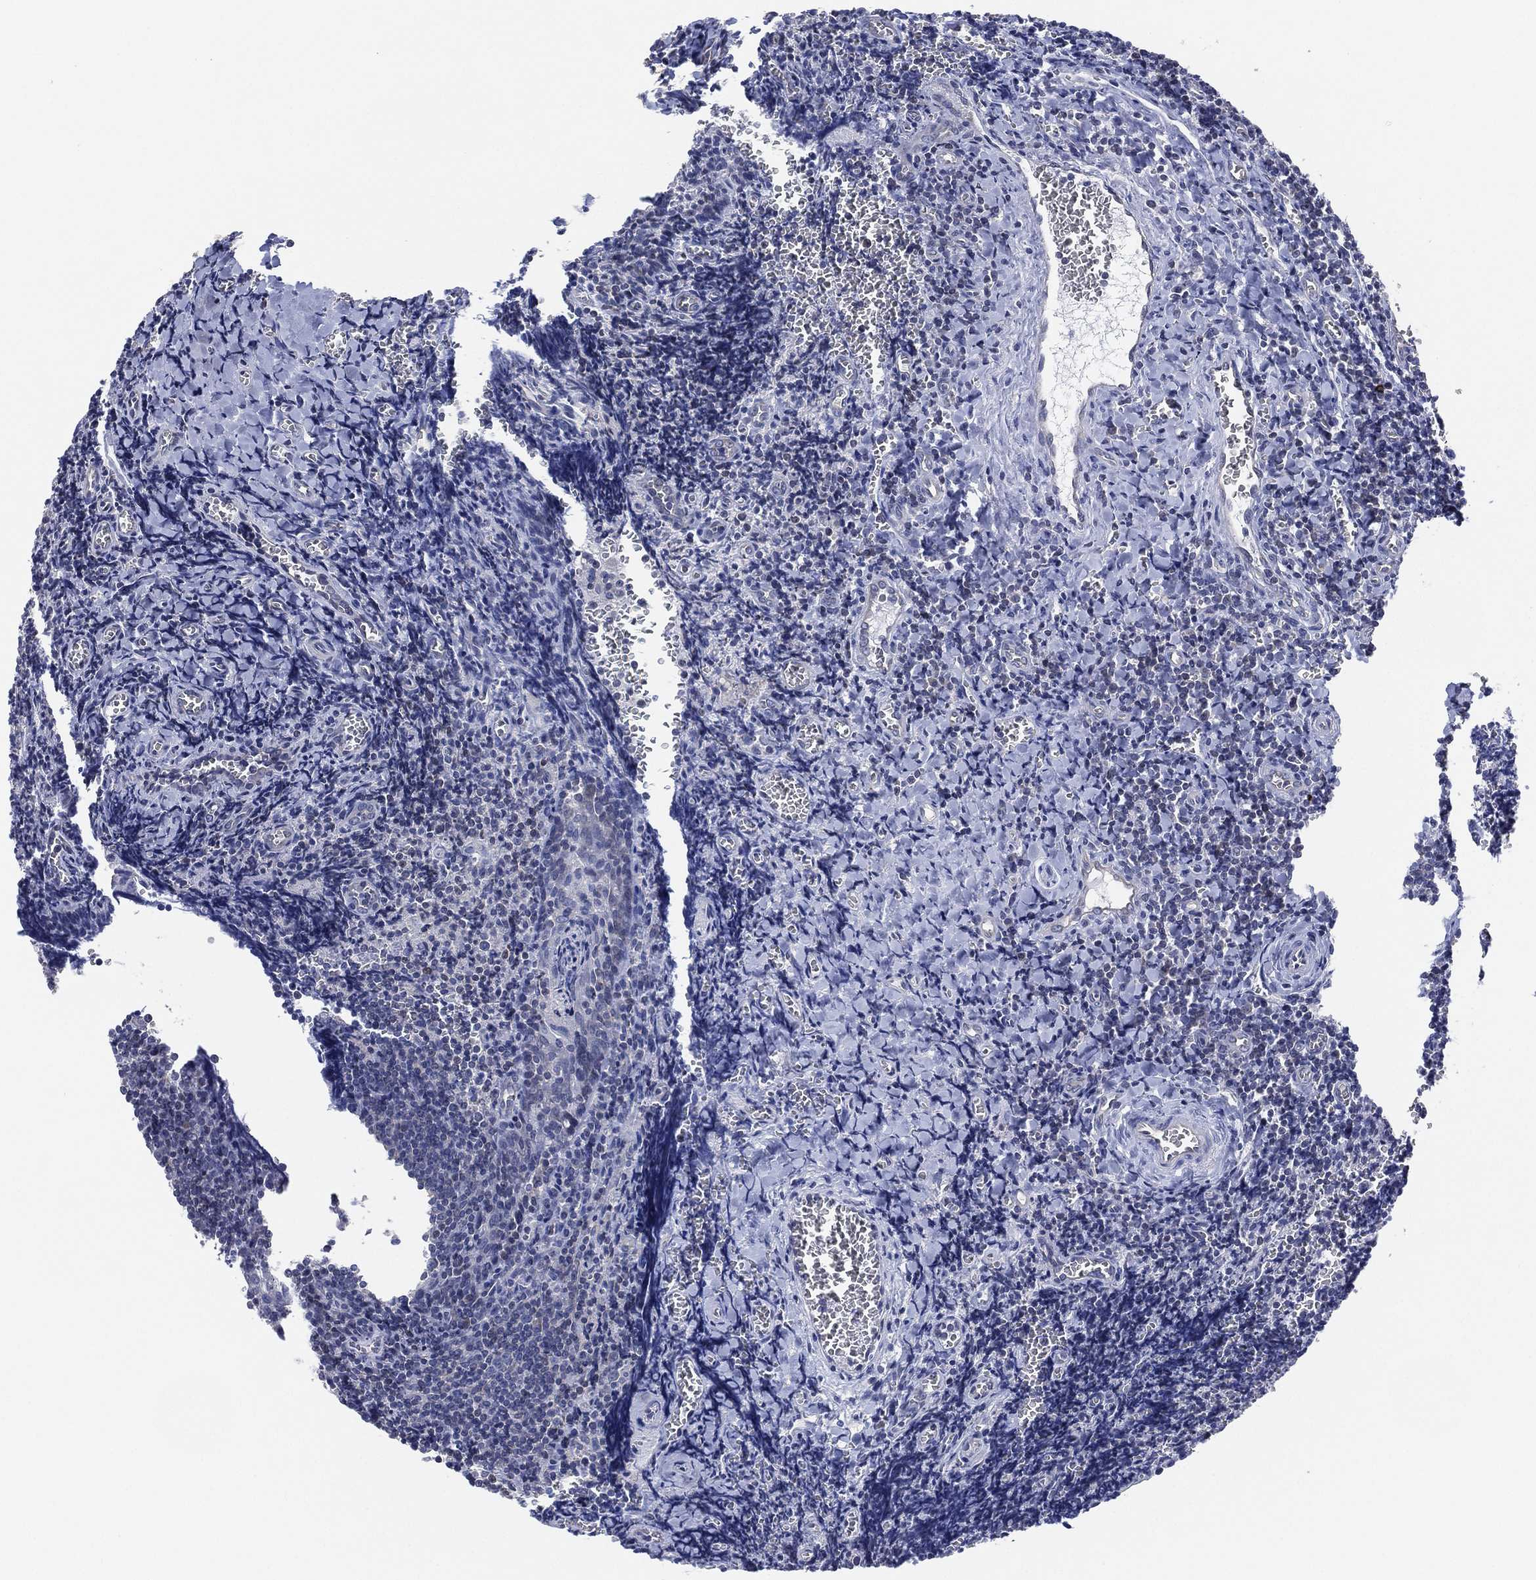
{"staining": {"intensity": "negative", "quantity": "none", "location": "none"}, "tissue": "tonsil", "cell_type": "Germinal center cells", "image_type": "normal", "snomed": [{"axis": "morphology", "description": "Normal tissue, NOS"}, {"axis": "morphology", "description": "Inflammation, NOS"}, {"axis": "topography", "description": "Tonsil"}], "caption": "Germinal center cells show no significant positivity in normal tonsil. The staining was performed using DAB to visualize the protein expression in brown, while the nuclei were stained in blue with hematoxylin (Magnification: 20x).", "gene": "CFTR", "patient": {"sex": "female", "age": 31}}